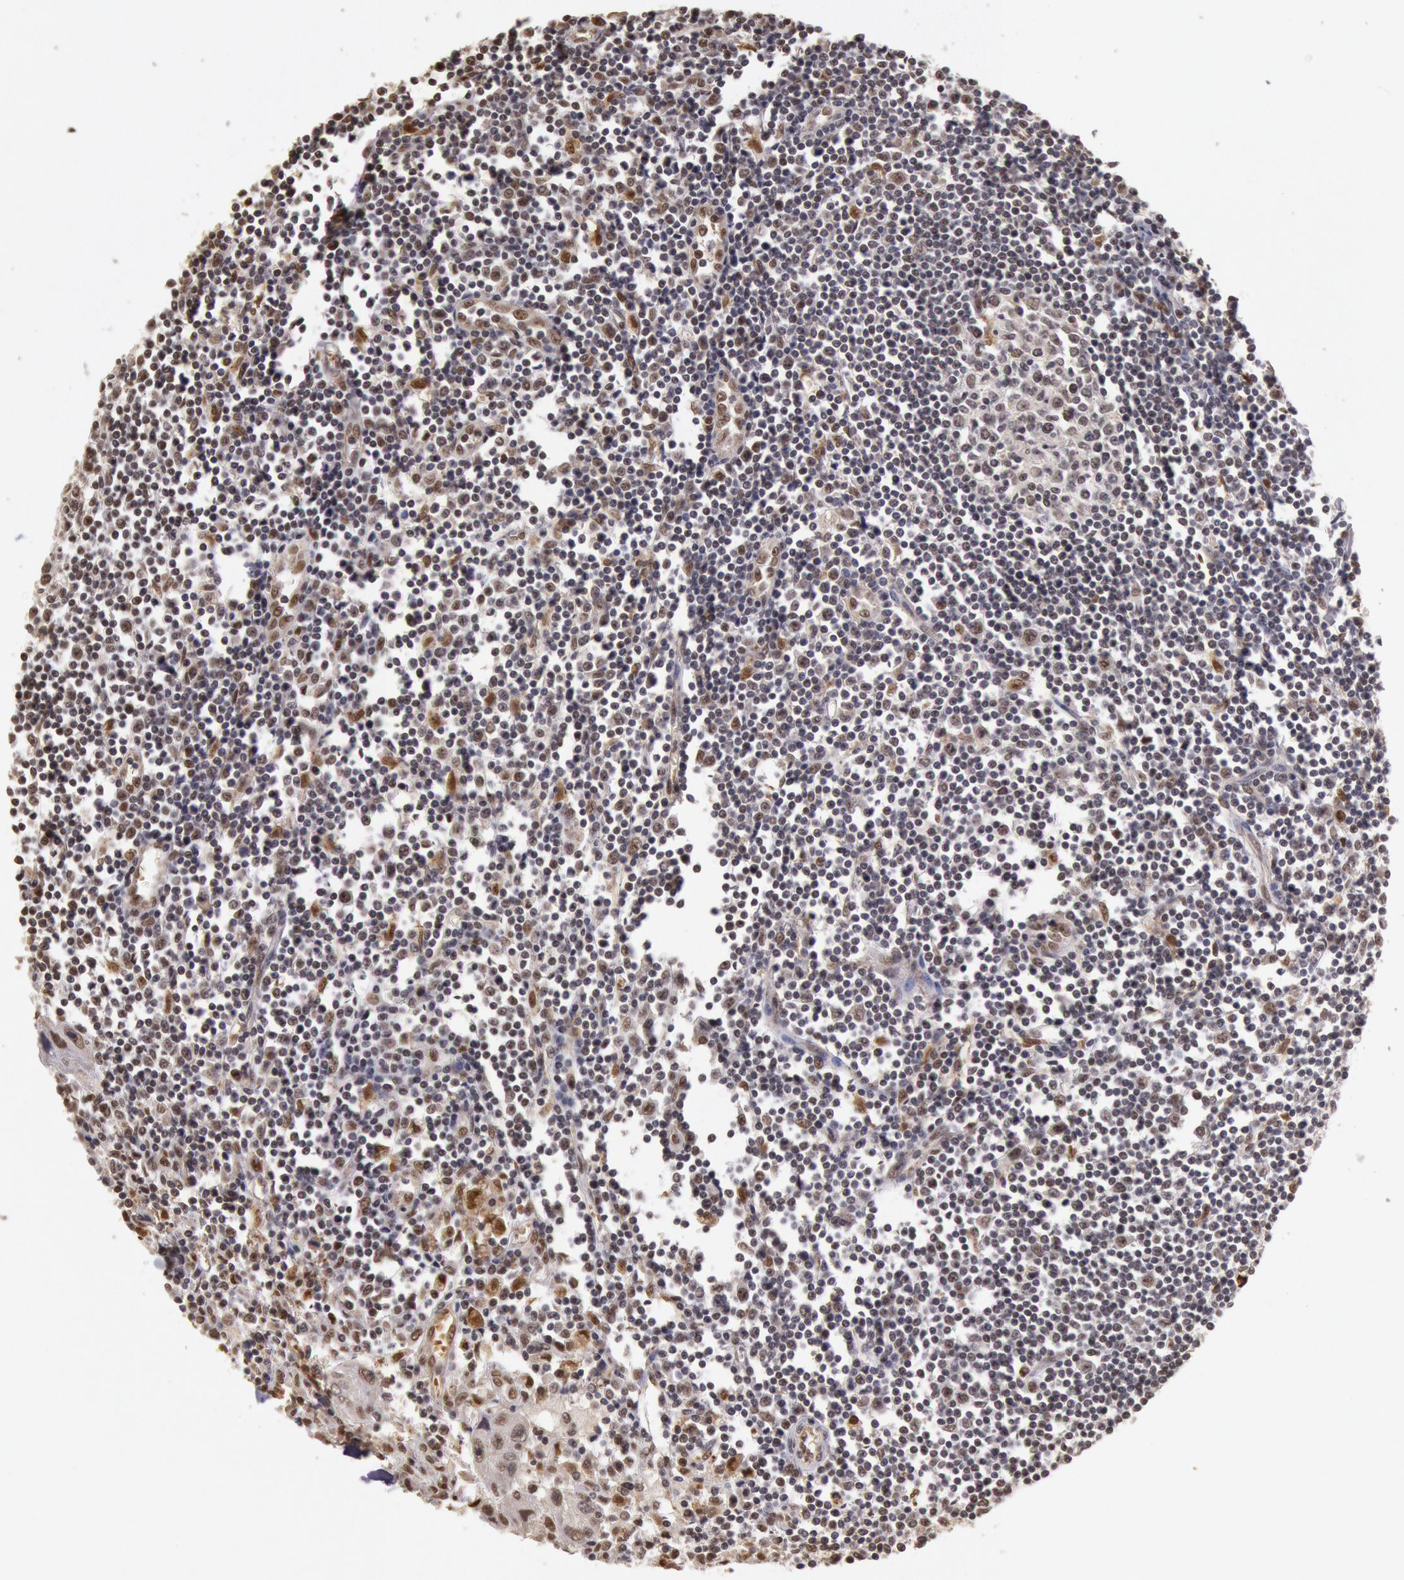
{"staining": {"intensity": "moderate", "quantity": ">75%", "location": "nuclear"}, "tissue": "head and neck cancer", "cell_type": "Tumor cells", "image_type": "cancer", "snomed": [{"axis": "morphology", "description": "Squamous cell carcinoma, NOS"}, {"axis": "topography", "description": "Head-Neck"}], "caption": "Protein expression analysis of head and neck squamous cell carcinoma demonstrates moderate nuclear positivity in about >75% of tumor cells.", "gene": "LIG4", "patient": {"sex": "male", "age": 64}}